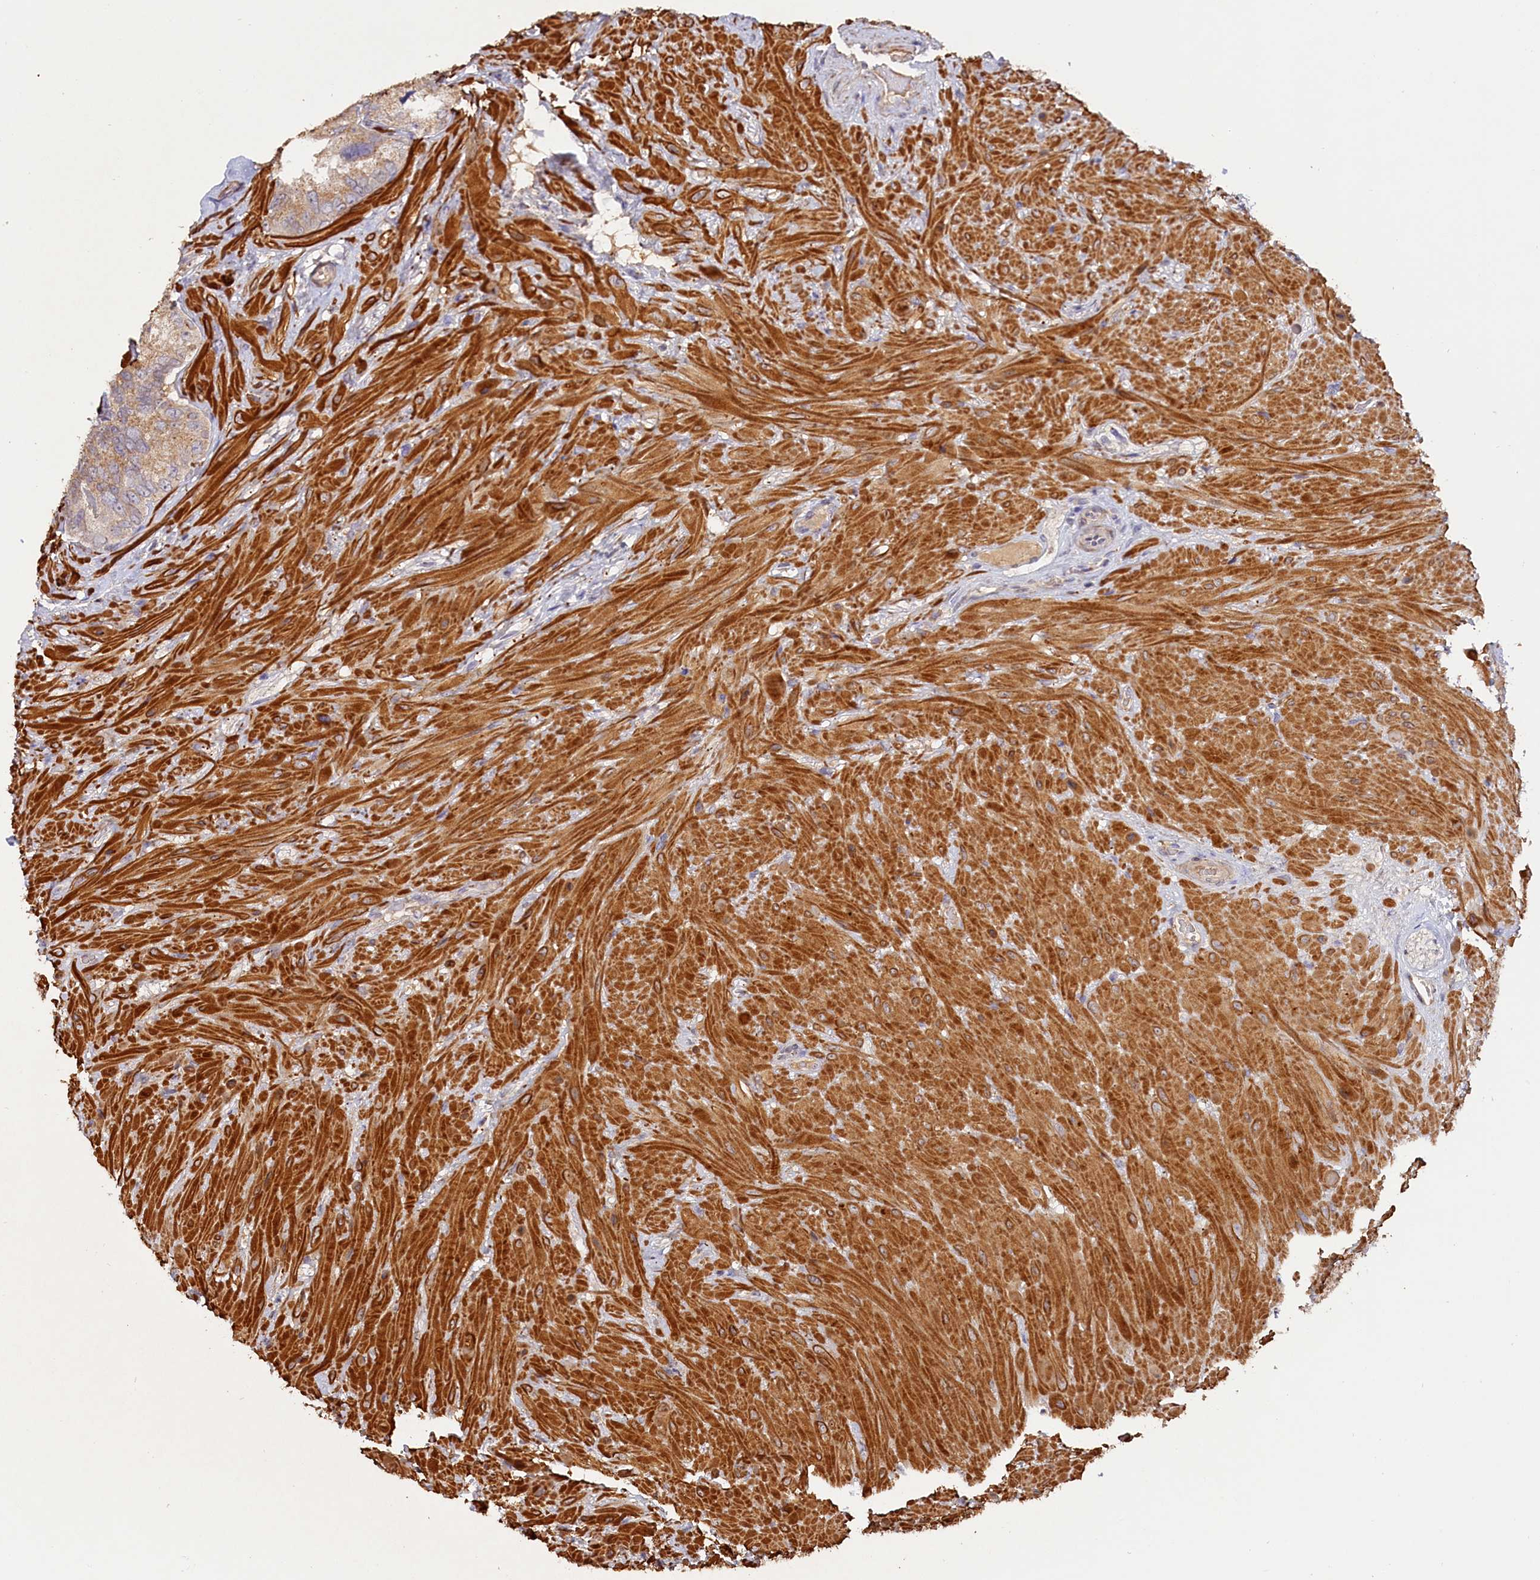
{"staining": {"intensity": "moderate", "quantity": "25%-75%", "location": "cytoplasmic/membranous"}, "tissue": "seminal vesicle", "cell_type": "Glandular cells", "image_type": "normal", "snomed": [{"axis": "morphology", "description": "Normal tissue, NOS"}, {"axis": "topography", "description": "Seminal veicle"}, {"axis": "topography", "description": "Peripheral nerve tissue"}], "caption": "DAB (3,3'-diaminobenzidine) immunohistochemical staining of benign human seminal vesicle reveals moderate cytoplasmic/membranous protein expression in approximately 25%-75% of glandular cells. Ihc stains the protein in brown and the nuclei are stained blue.", "gene": "TANGO6", "patient": {"sex": "male", "age": 67}}